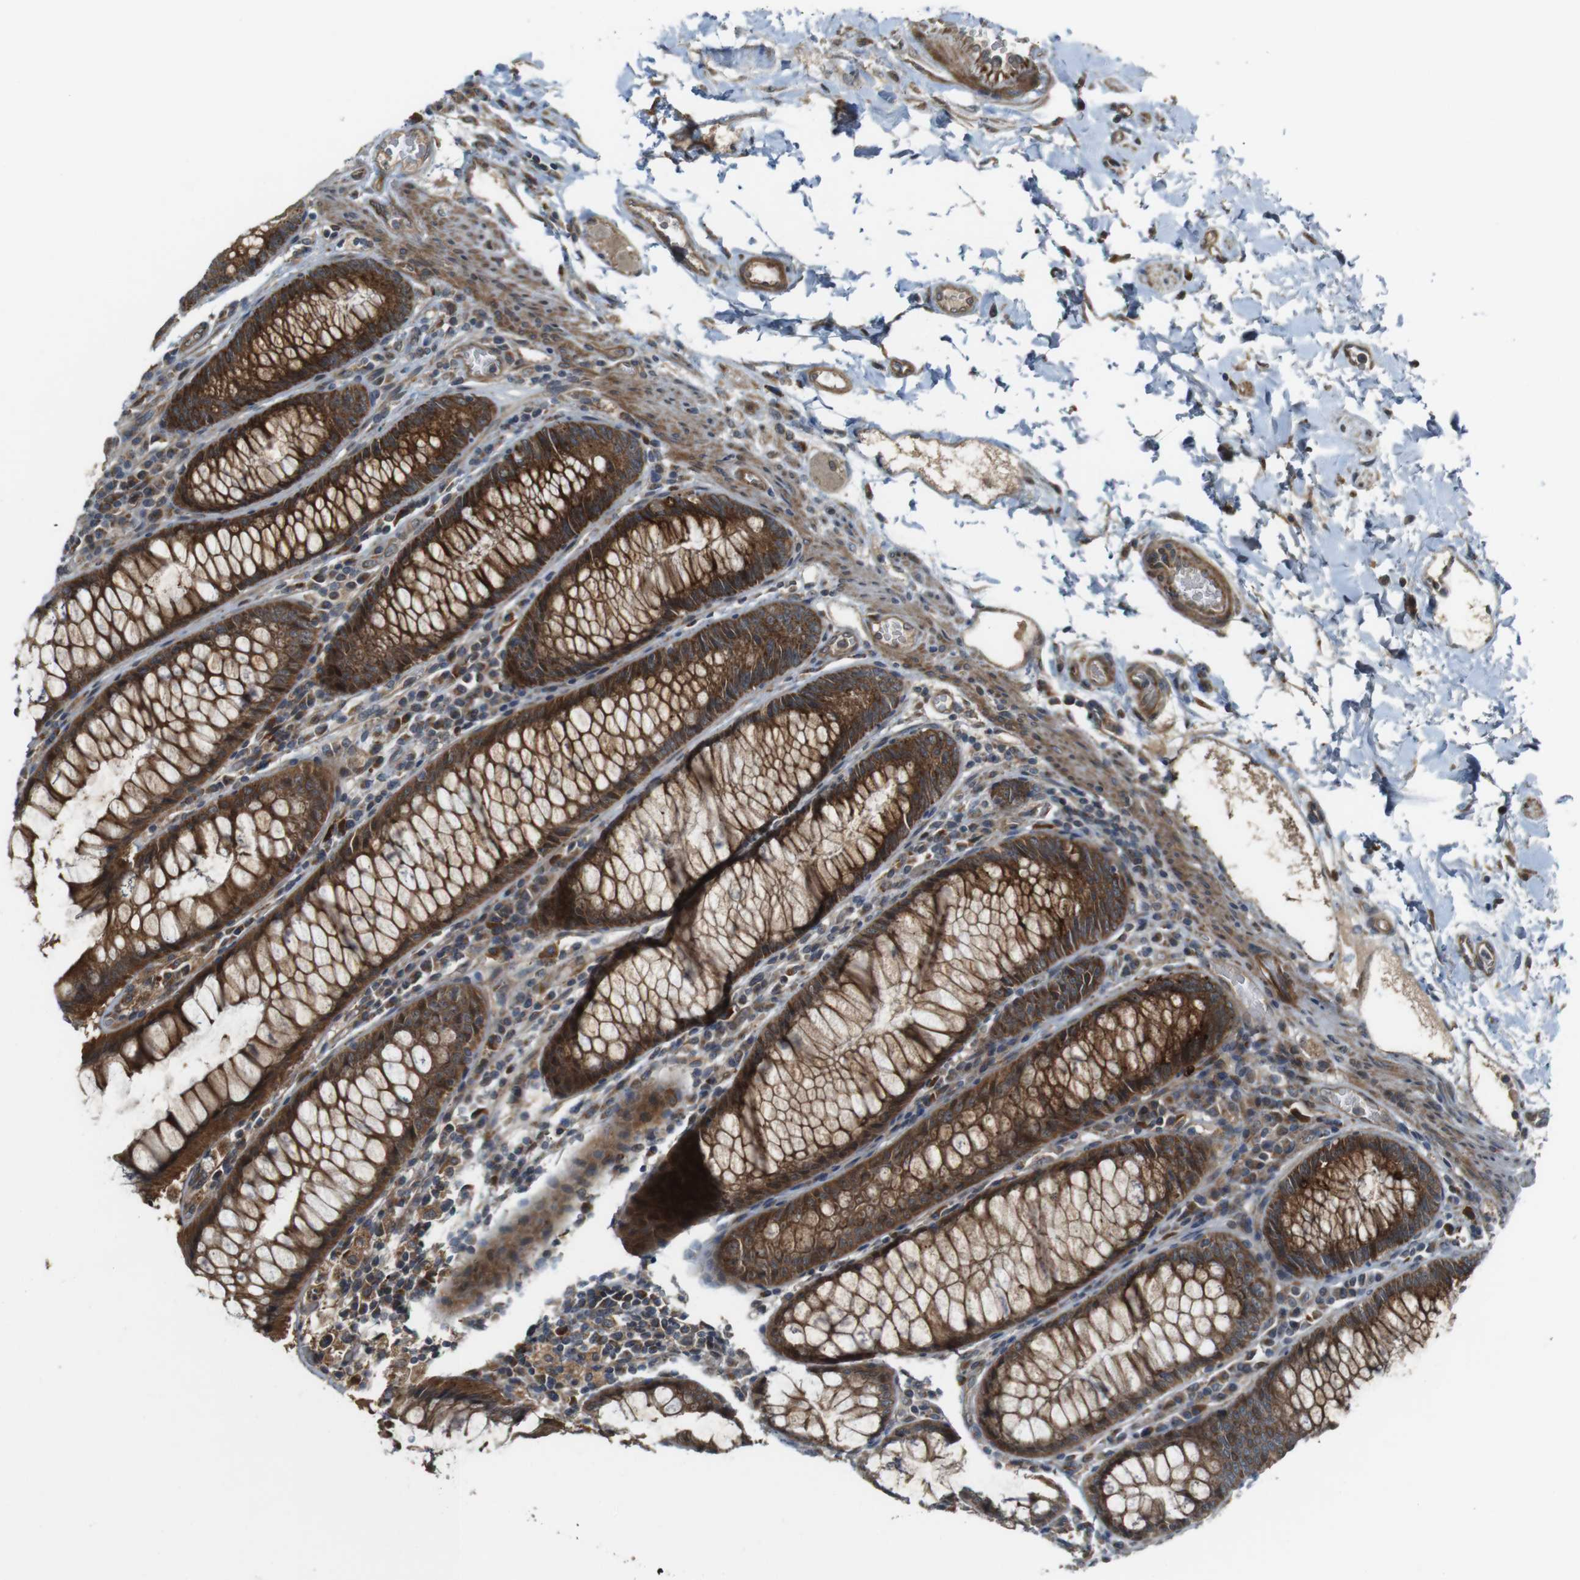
{"staining": {"intensity": "moderate", "quantity": ">75%", "location": "cytoplasmic/membranous"}, "tissue": "colon", "cell_type": "Endothelial cells", "image_type": "normal", "snomed": [{"axis": "morphology", "description": "Normal tissue, NOS"}, {"axis": "topography", "description": "Colon"}], "caption": "Immunohistochemical staining of normal colon shows moderate cytoplasmic/membranous protein positivity in about >75% of endothelial cells.", "gene": "IFFO2", "patient": {"sex": "female", "age": 46}}